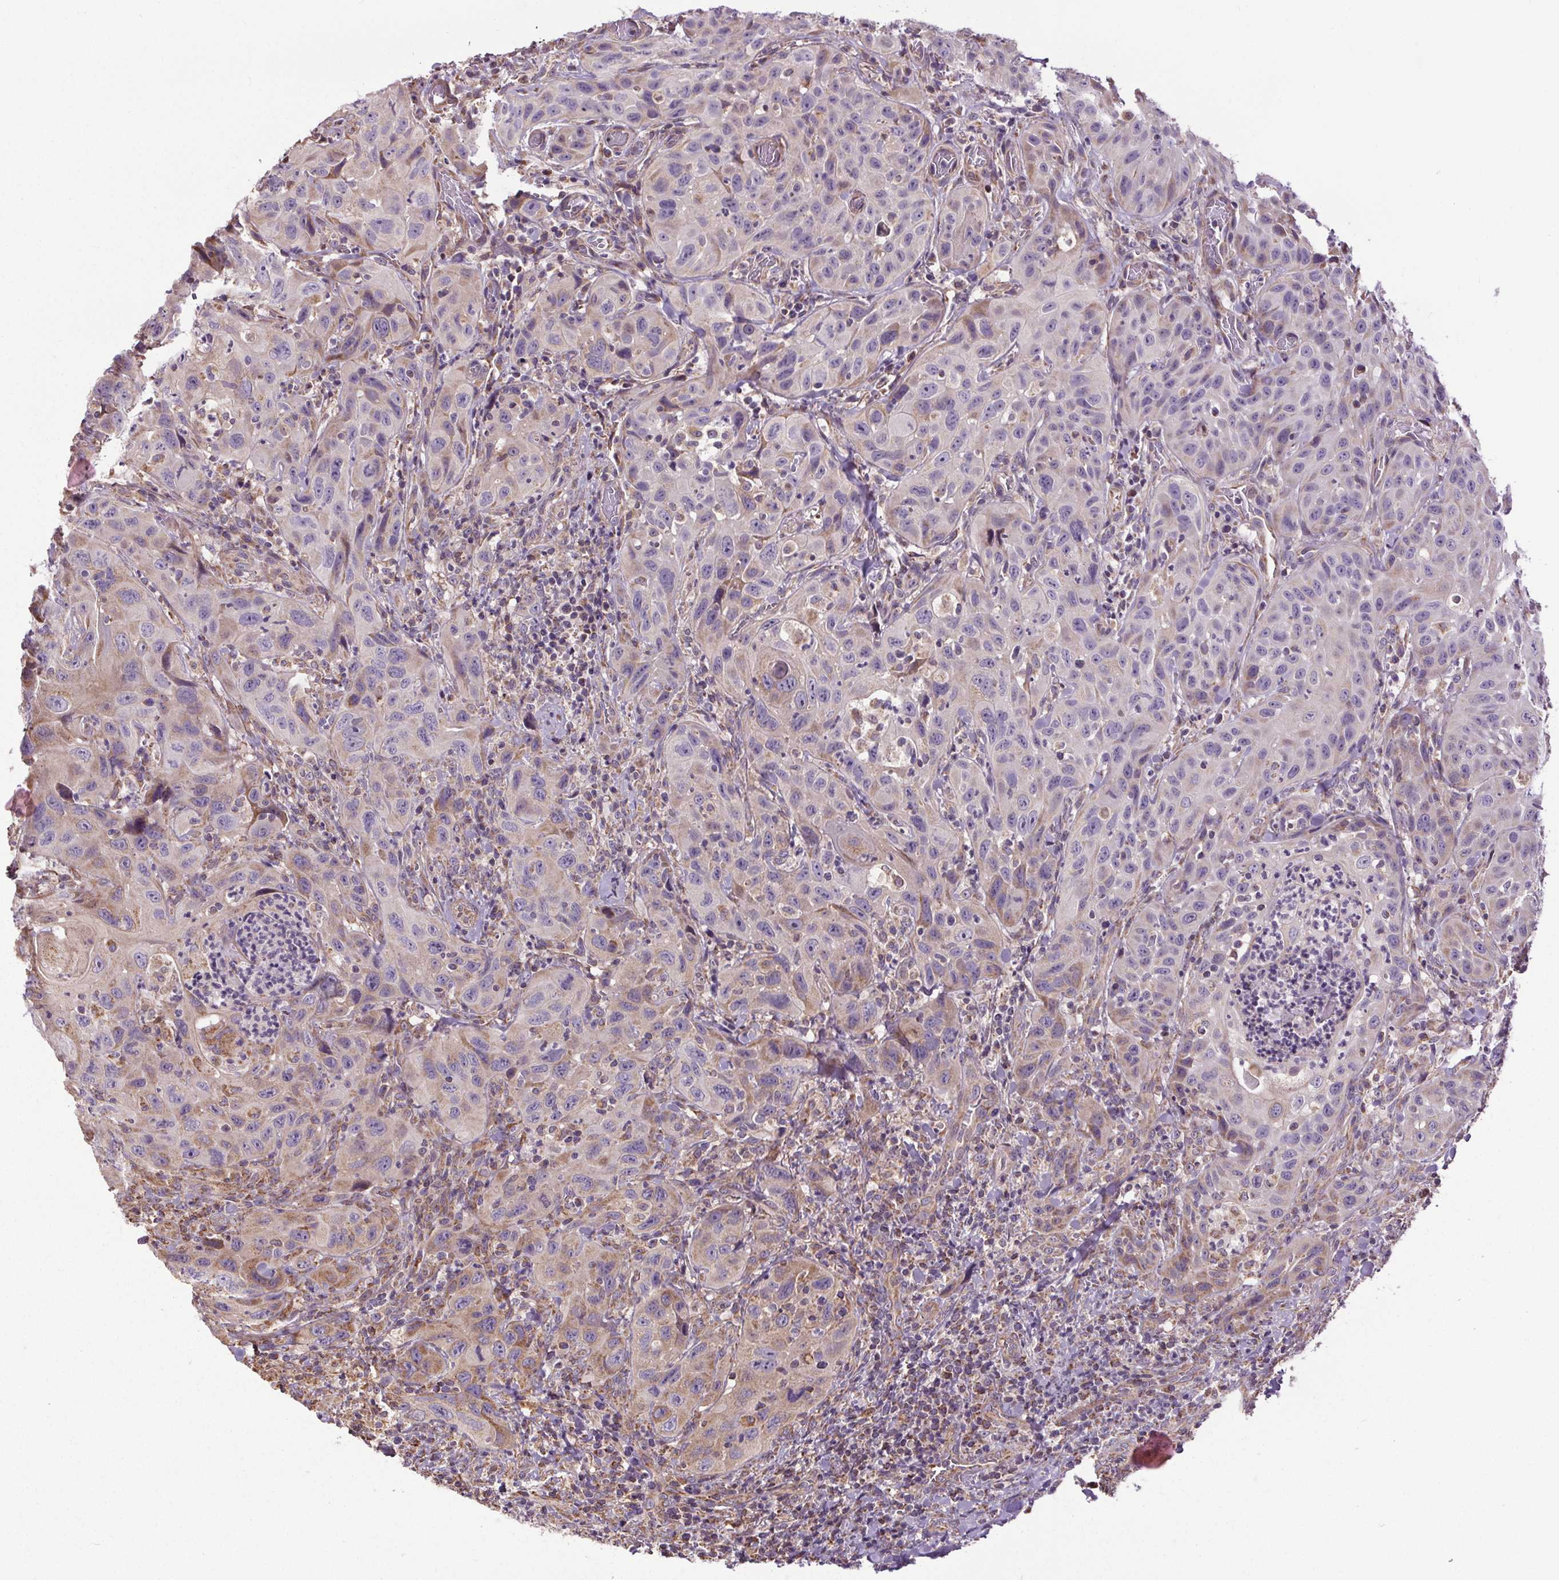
{"staining": {"intensity": "weak", "quantity": "25%-75%", "location": "cytoplasmic/membranous"}, "tissue": "head and neck cancer", "cell_type": "Tumor cells", "image_type": "cancer", "snomed": [{"axis": "morphology", "description": "Normal tissue, NOS"}, {"axis": "morphology", "description": "Squamous cell carcinoma, NOS"}, {"axis": "topography", "description": "Oral tissue"}, {"axis": "topography", "description": "Tounge, NOS"}, {"axis": "topography", "description": "Head-Neck"}], "caption": "Protein expression analysis of human head and neck cancer (squamous cell carcinoma) reveals weak cytoplasmic/membranous staining in approximately 25%-75% of tumor cells.", "gene": "ZNF548", "patient": {"sex": "male", "age": 62}}